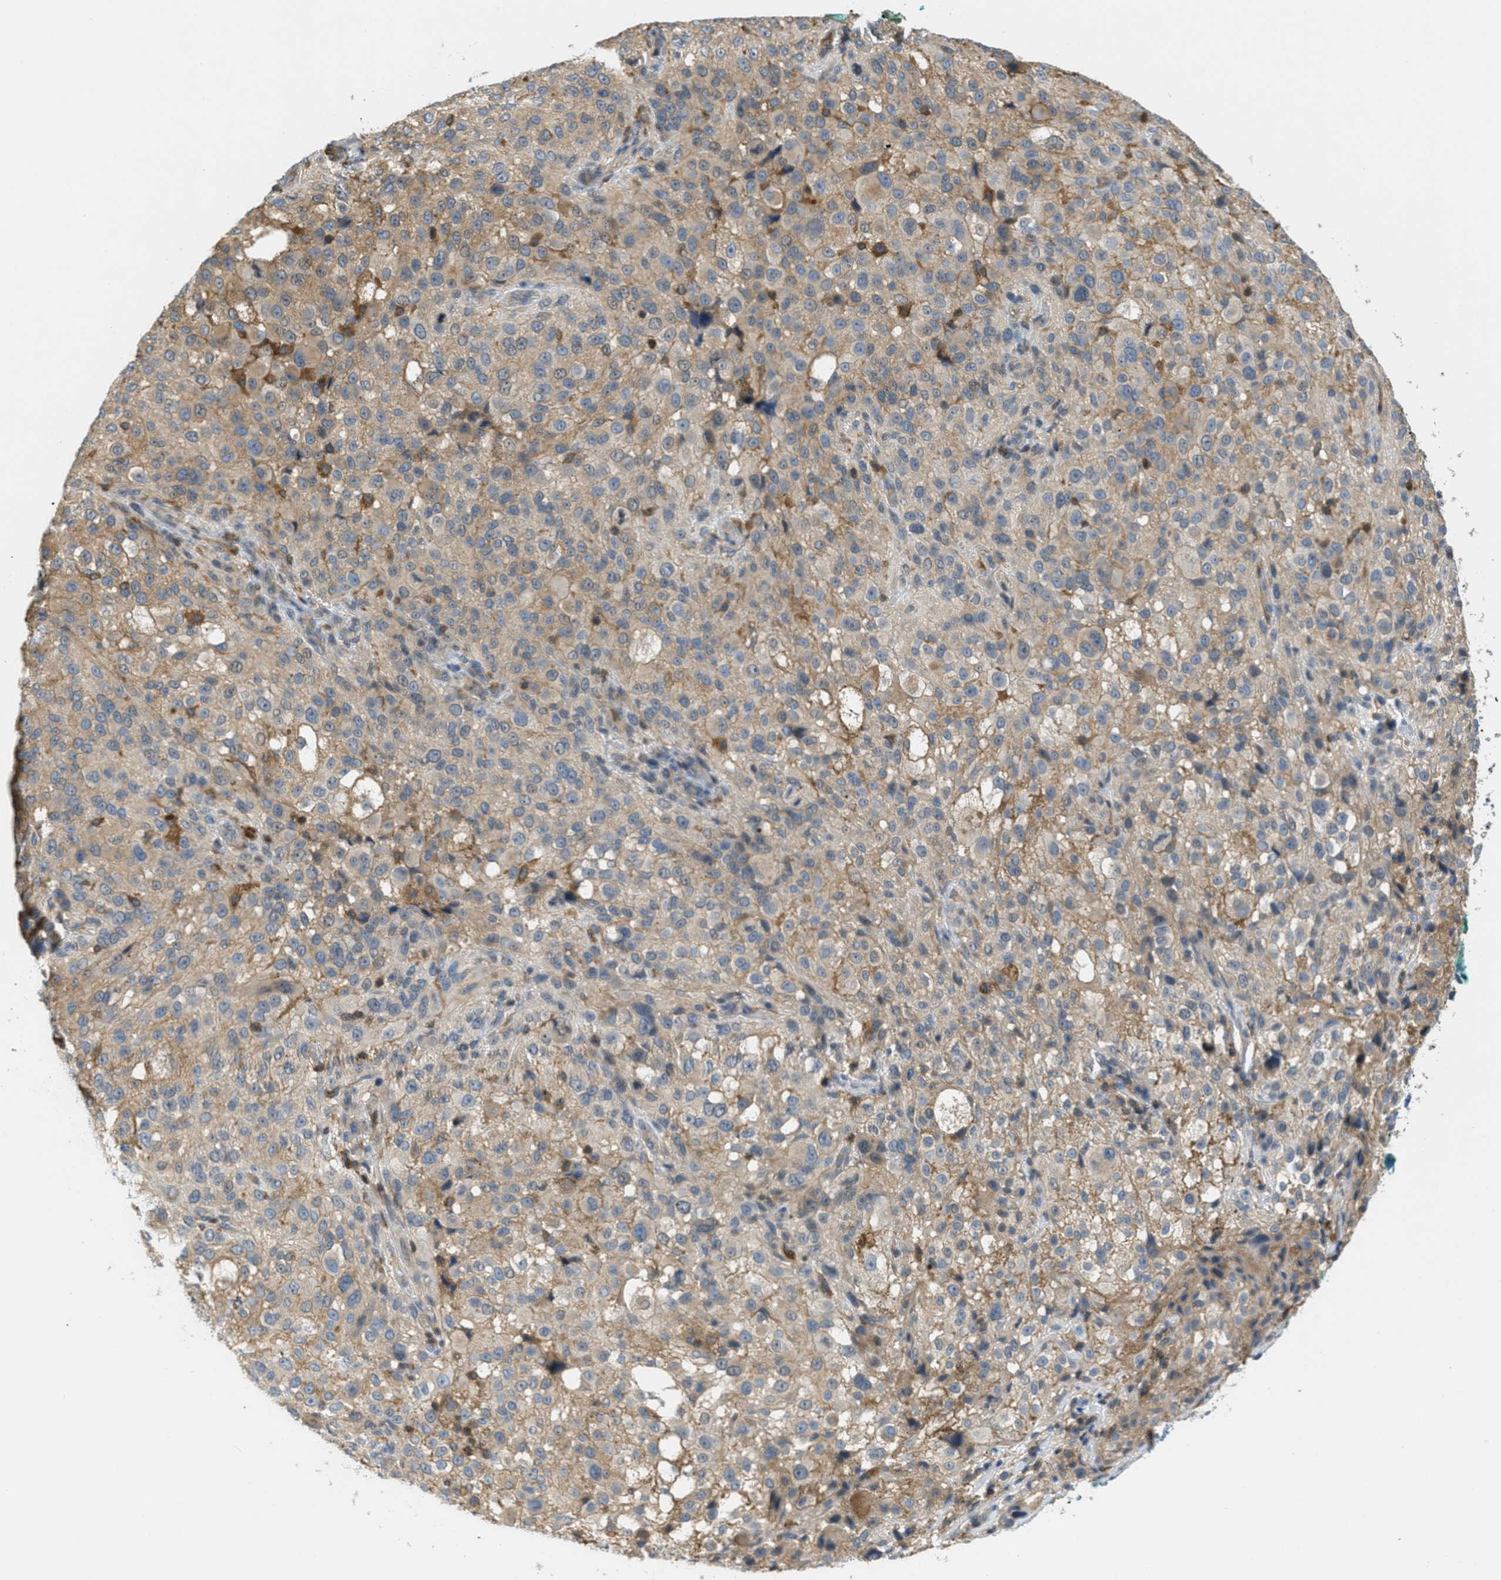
{"staining": {"intensity": "weak", "quantity": "25%-75%", "location": "cytoplasmic/membranous"}, "tissue": "melanoma", "cell_type": "Tumor cells", "image_type": "cancer", "snomed": [{"axis": "morphology", "description": "Necrosis, NOS"}, {"axis": "morphology", "description": "Malignant melanoma, NOS"}, {"axis": "topography", "description": "Skin"}], "caption": "Immunohistochemical staining of melanoma reveals weak cytoplasmic/membranous protein expression in approximately 25%-75% of tumor cells.", "gene": "GRIK2", "patient": {"sex": "female", "age": 87}}